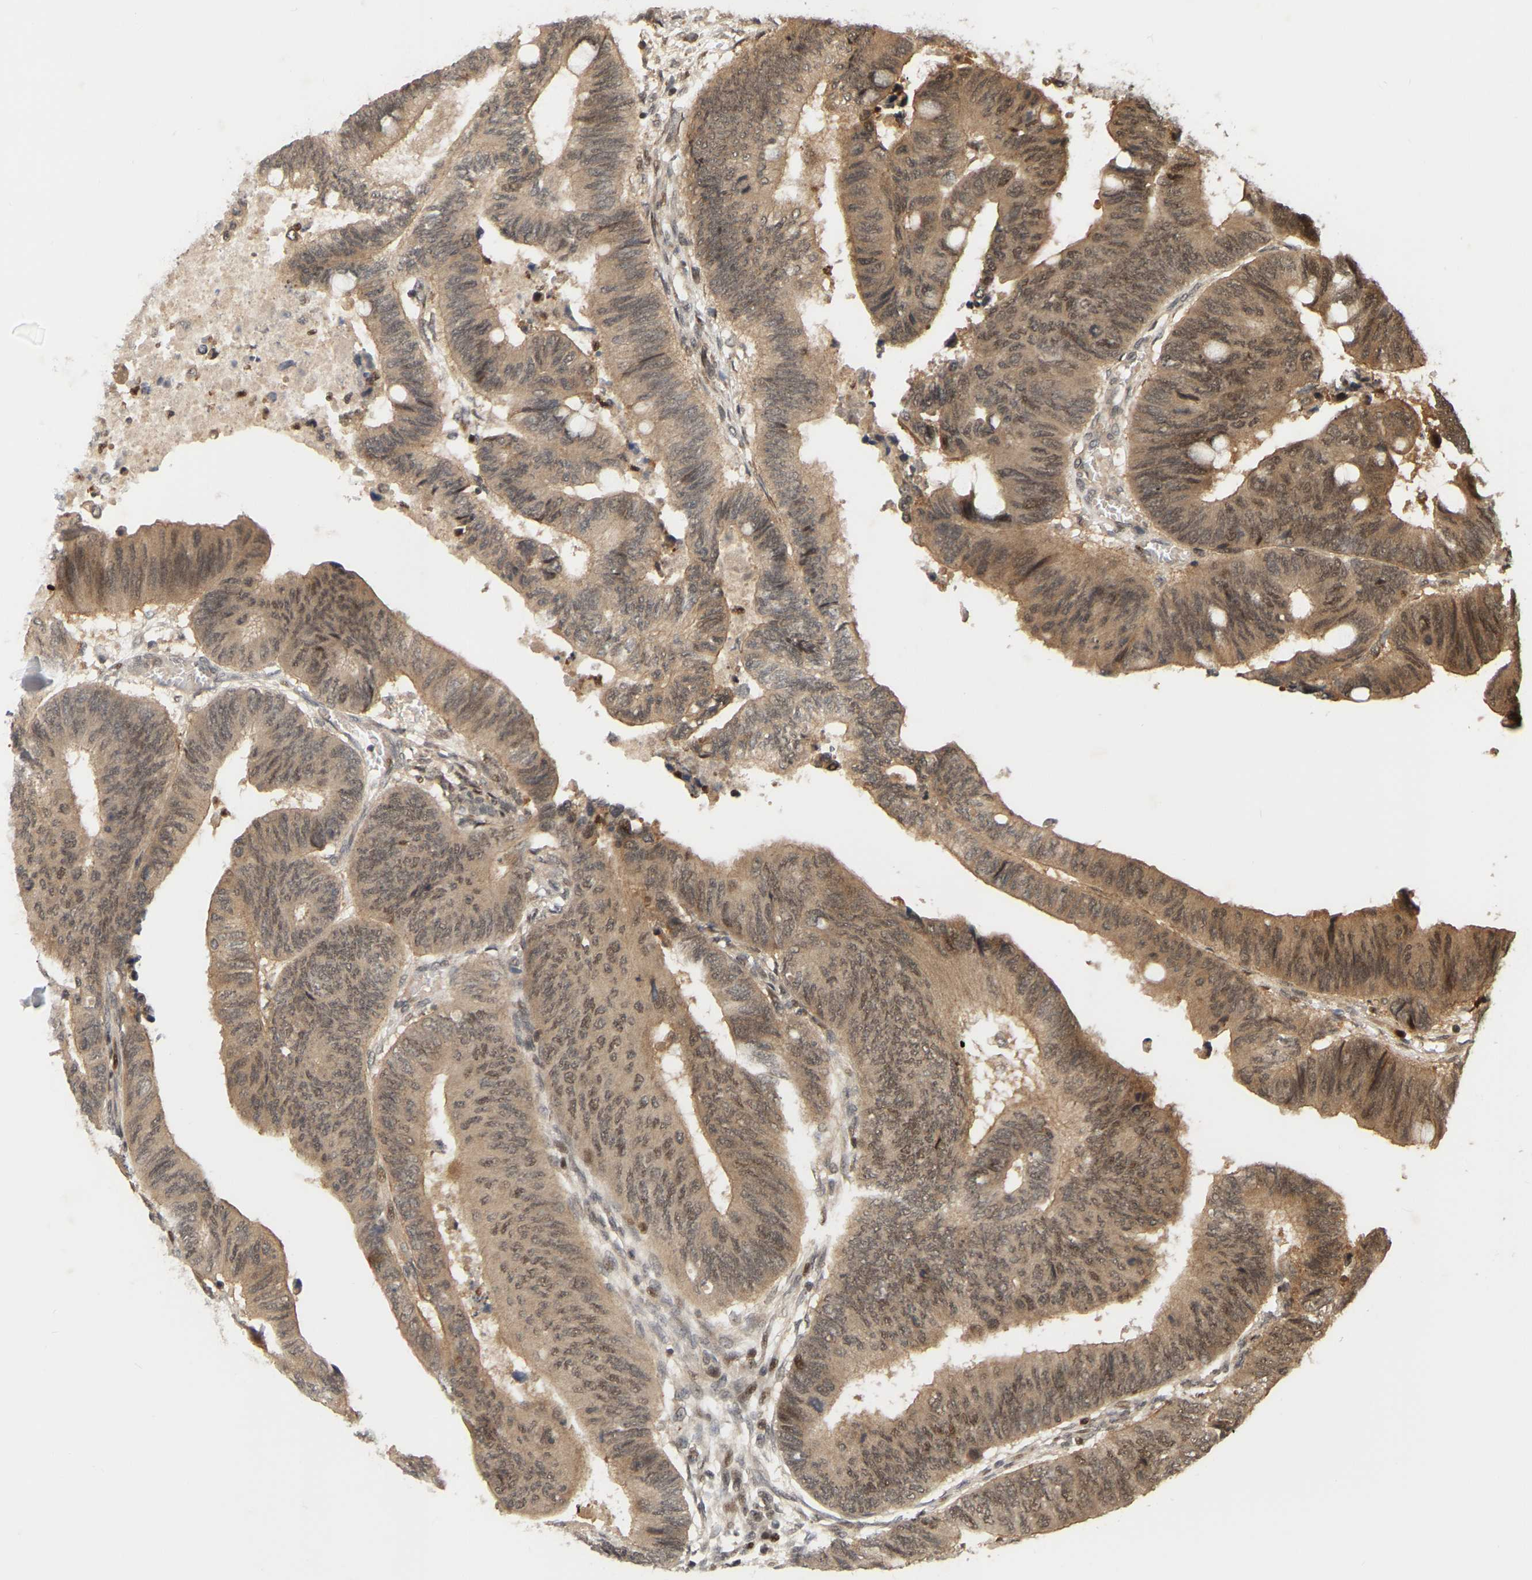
{"staining": {"intensity": "moderate", "quantity": ">75%", "location": "cytoplasmic/membranous"}, "tissue": "colorectal cancer", "cell_type": "Tumor cells", "image_type": "cancer", "snomed": [{"axis": "morphology", "description": "Normal tissue, NOS"}, {"axis": "morphology", "description": "Adenocarcinoma, NOS"}, {"axis": "topography", "description": "Rectum"}, {"axis": "topography", "description": "Peripheral nerve tissue"}], "caption": "Moderate cytoplasmic/membranous positivity is appreciated in about >75% of tumor cells in adenocarcinoma (colorectal).", "gene": "NFE2L2", "patient": {"sex": "male", "age": 92}}